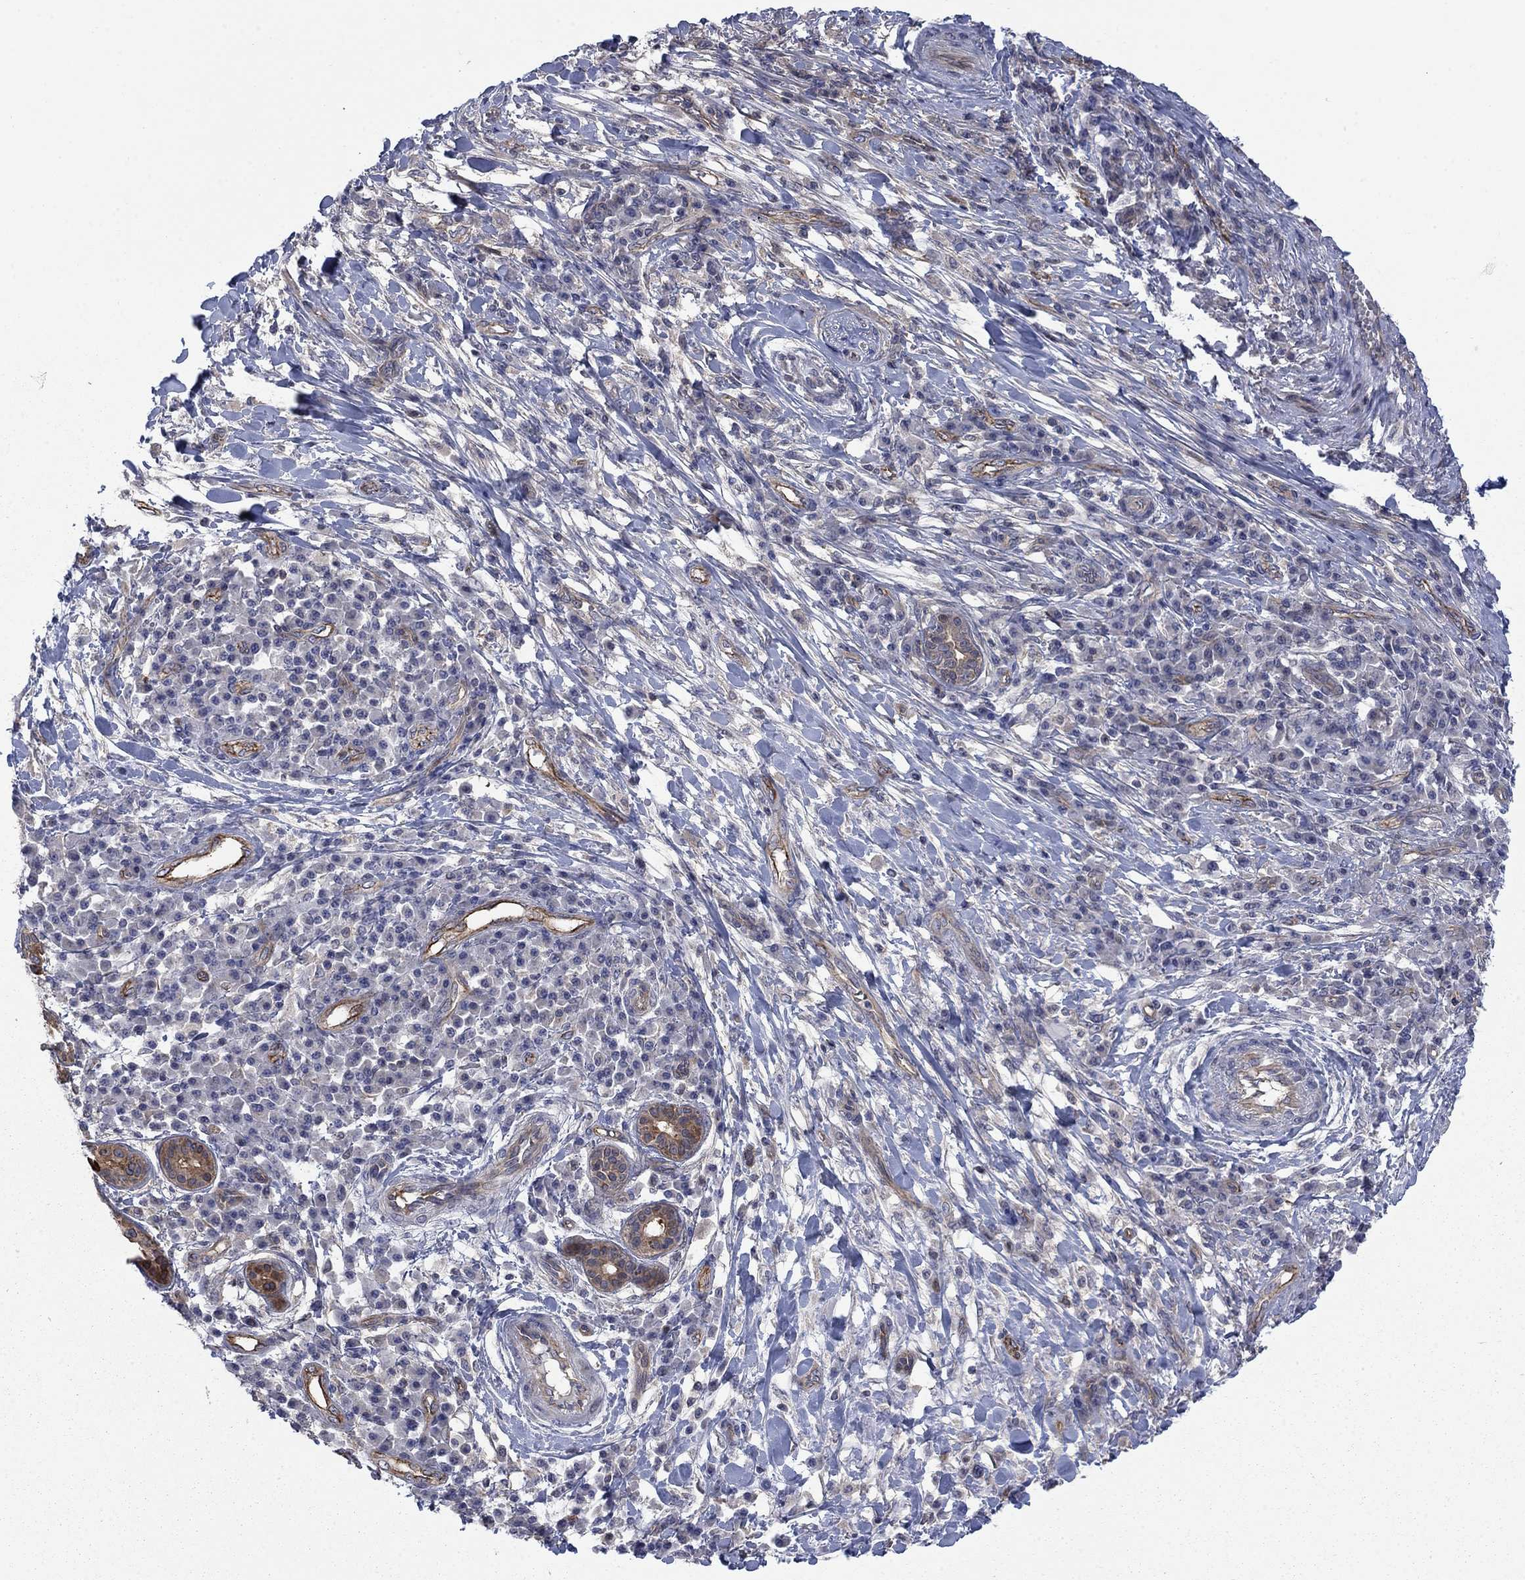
{"staining": {"intensity": "moderate", "quantity": "<25%", "location": "cytoplasmic/membranous"}, "tissue": "skin cancer", "cell_type": "Tumor cells", "image_type": "cancer", "snomed": [{"axis": "morphology", "description": "Squamous cell carcinoma, NOS"}, {"axis": "topography", "description": "Skin"}], "caption": "High-magnification brightfield microscopy of skin squamous cell carcinoma stained with DAB (3,3'-diaminobenzidine) (brown) and counterstained with hematoxylin (blue). tumor cells exhibit moderate cytoplasmic/membranous expression is present in approximately<25% of cells.", "gene": "PDZD2", "patient": {"sex": "male", "age": 92}}